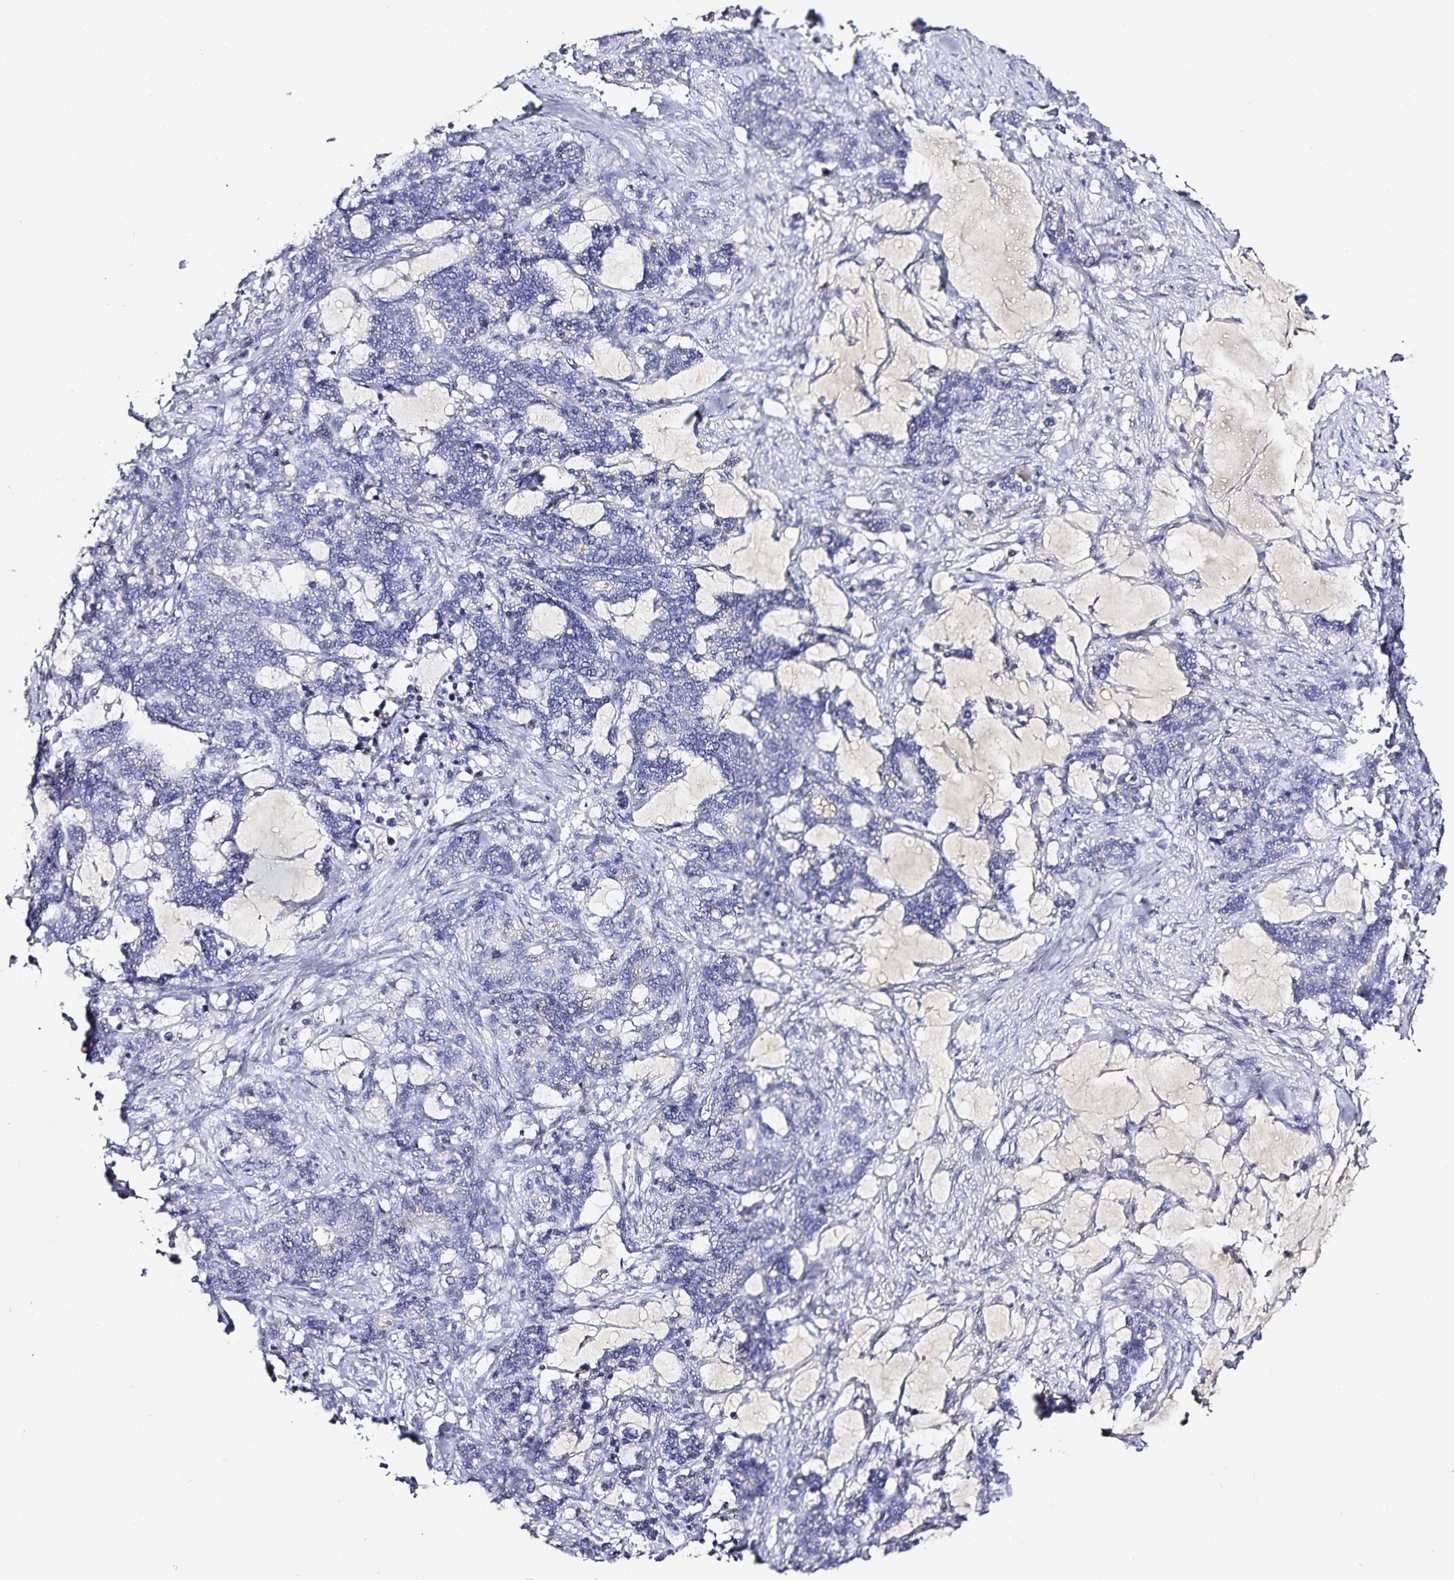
{"staining": {"intensity": "negative", "quantity": "none", "location": "none"}, "tissue": "stomach cancer", "cell_type": "Tumor cells", "image_type": "cancer", "snomed": [{"axis": "morphology", "description": "Normal tissue, NOS"}, {"axis": "morphology", "description": "Adenocarcinoma, NOS"}, {"axis": "topography", "description": "Stomach"}], "caption": "The image shows no significant expression in tumor cells of stomach cancer (adenocarcinoma).", "gene": "TTR", "patient": {"sex": "female", "age": 64}}